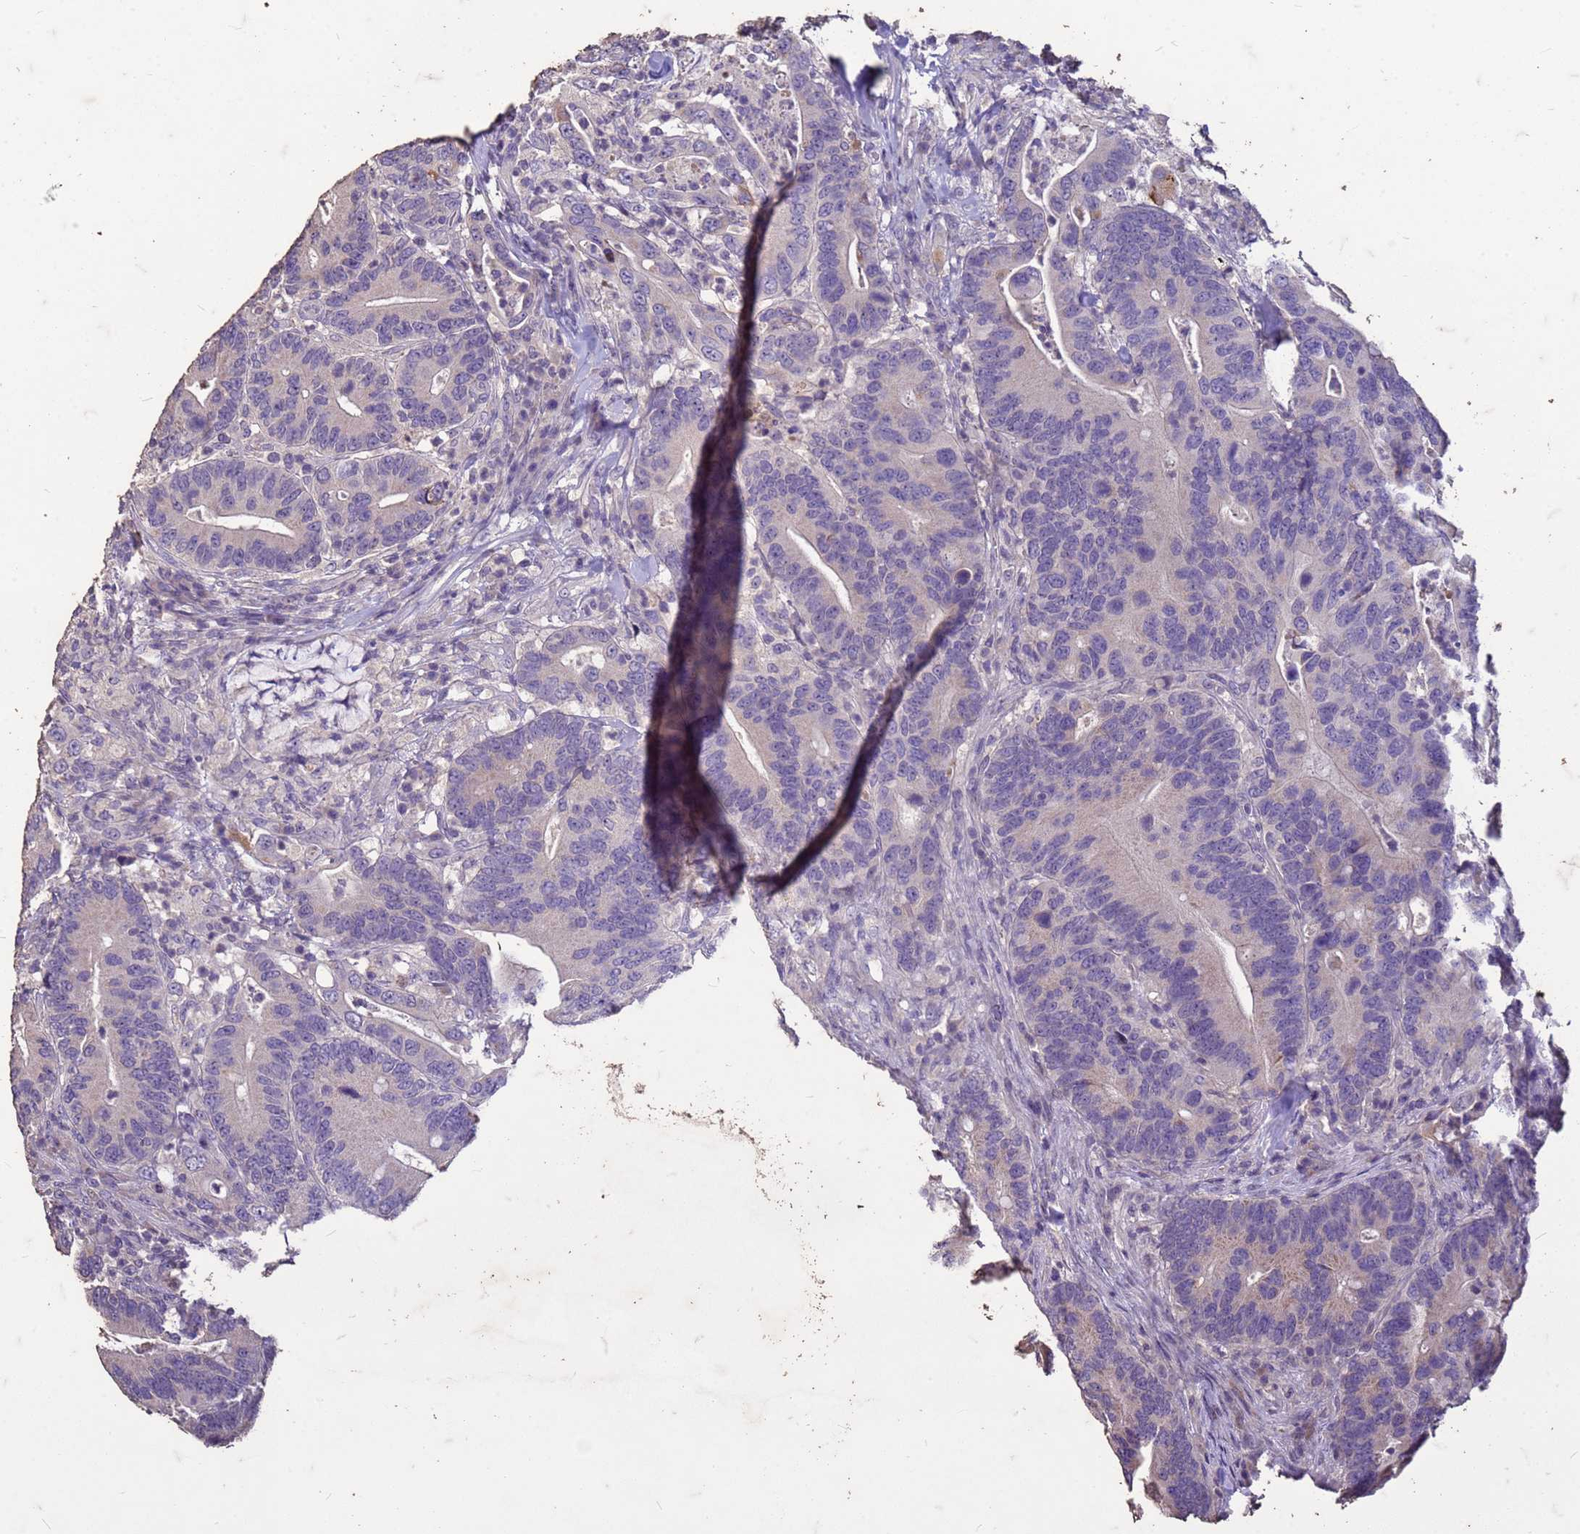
{"staining": {"intensity": "negative", "quantity": "none", "location": "none"}, "tissue": "colorectal cancer", "cell_type": "Tumor cells", "image_type": "cancer", "snomed": [{"axis": "morphology", "description": "Adenocarcinoma, NOS"}, {"axis": "topography", "description": "Colon"}], "caption": "The micrograph reveals no staining of tumor cells in colorectal adenocarcinoma.", "gene": "FAM184B", "patient": {"sex": "female", "age": 66}}